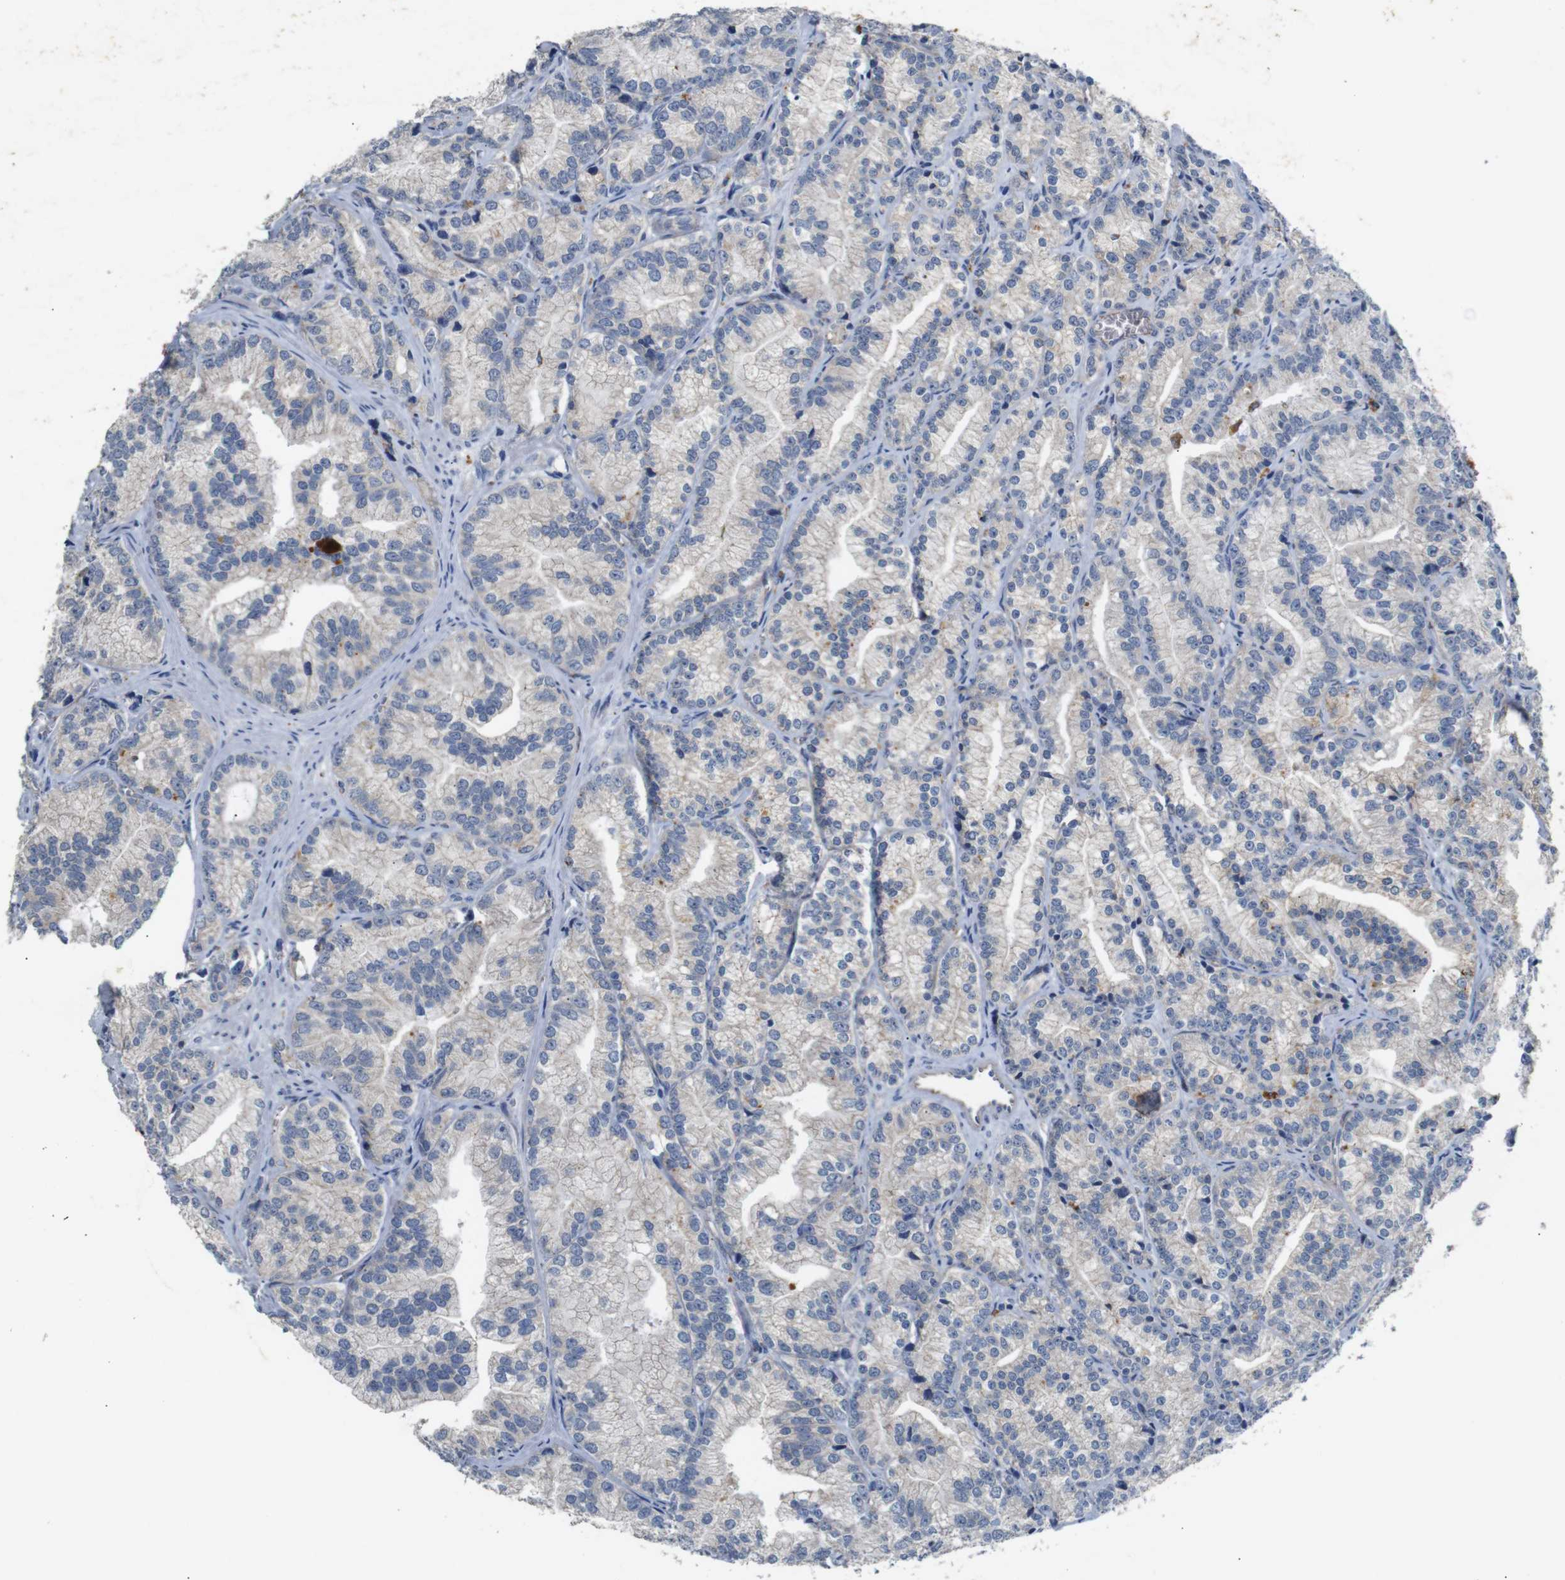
{"staining": {"intensity": "negative", "quantity": "none", "location": "none"}, "tissue": "prostate cancer", "cell_type": "Tumor cells", "image_type": "cancer", "snomed": [{"axis": "morphology", "description": "Adenocarcinoma, Low grade"}, {"axis": "topography", "description": "Prostate"}], "caption": "High magnification brightfield microscopy of prostate cancer (low-grade adenocarcinoma) stained with DAB (3,3'-diaminobenzidine) (brown) and counterstained with hematoxylin (blue): tumor cells show no significant expression.", "gene": "NHLRC3", "patient": {"sex": "male", "age": 89}}